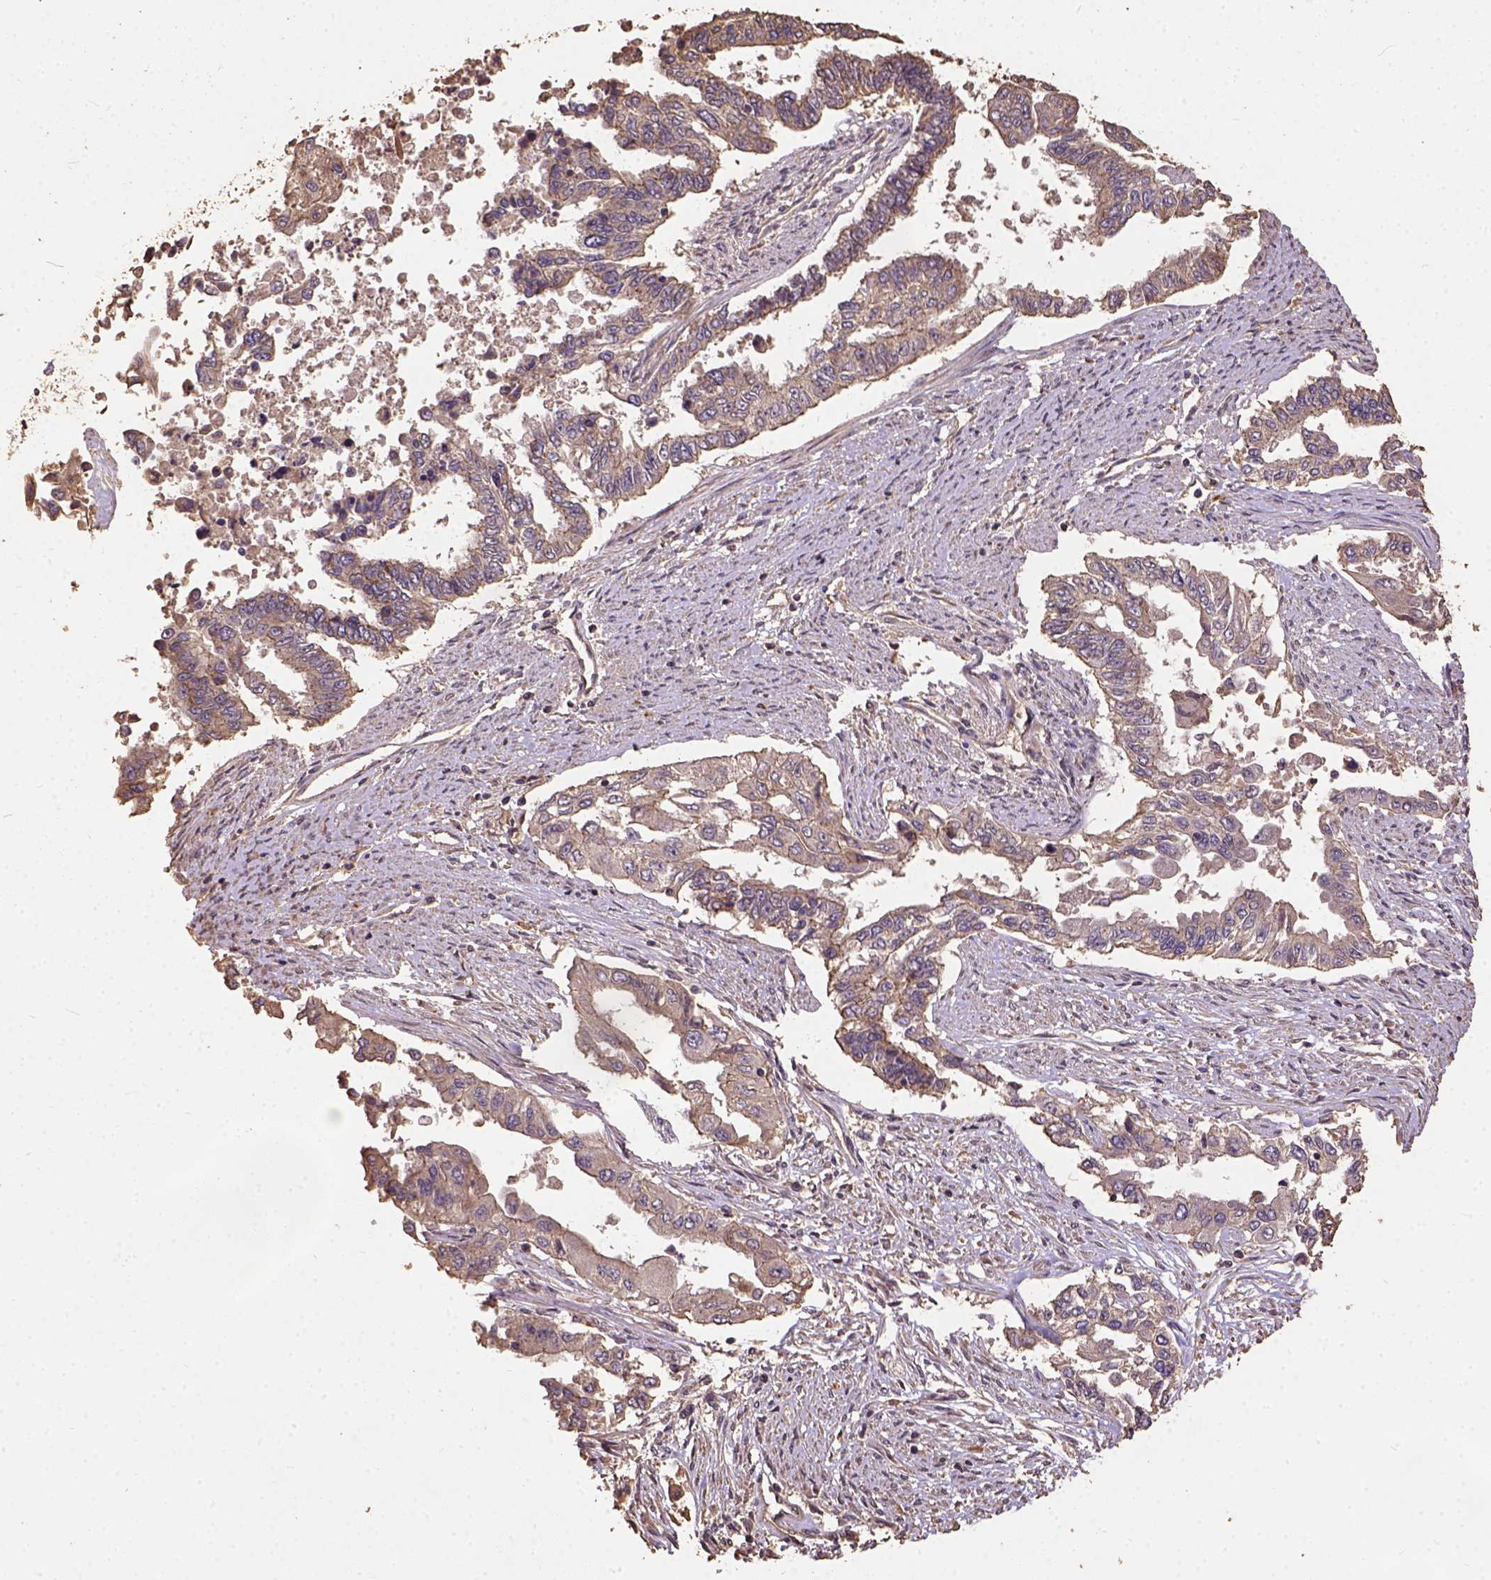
{"staining": {"intensity": "weak", "quantity": ">75%", "location": "cytoplasmic/membranous"}, "tissue": "endometrial cancer", "cell_type": "Tumor cells", "image_type": "cancer", "snomed": [{"axis": "morphology", "description": "Adenocarcinoma, NOS"}, {"axis": "topography", "description": "Uterus"}], "caption": "Immunohistochemical staining of endometrial cancer (adenocarcinoma) reveals low levels of weak cytoplasmic/membranous expression in approximately >75% of tumor cells.", "gene": "ATP1B3", "patient": {"sex": "female", "age": 59}}